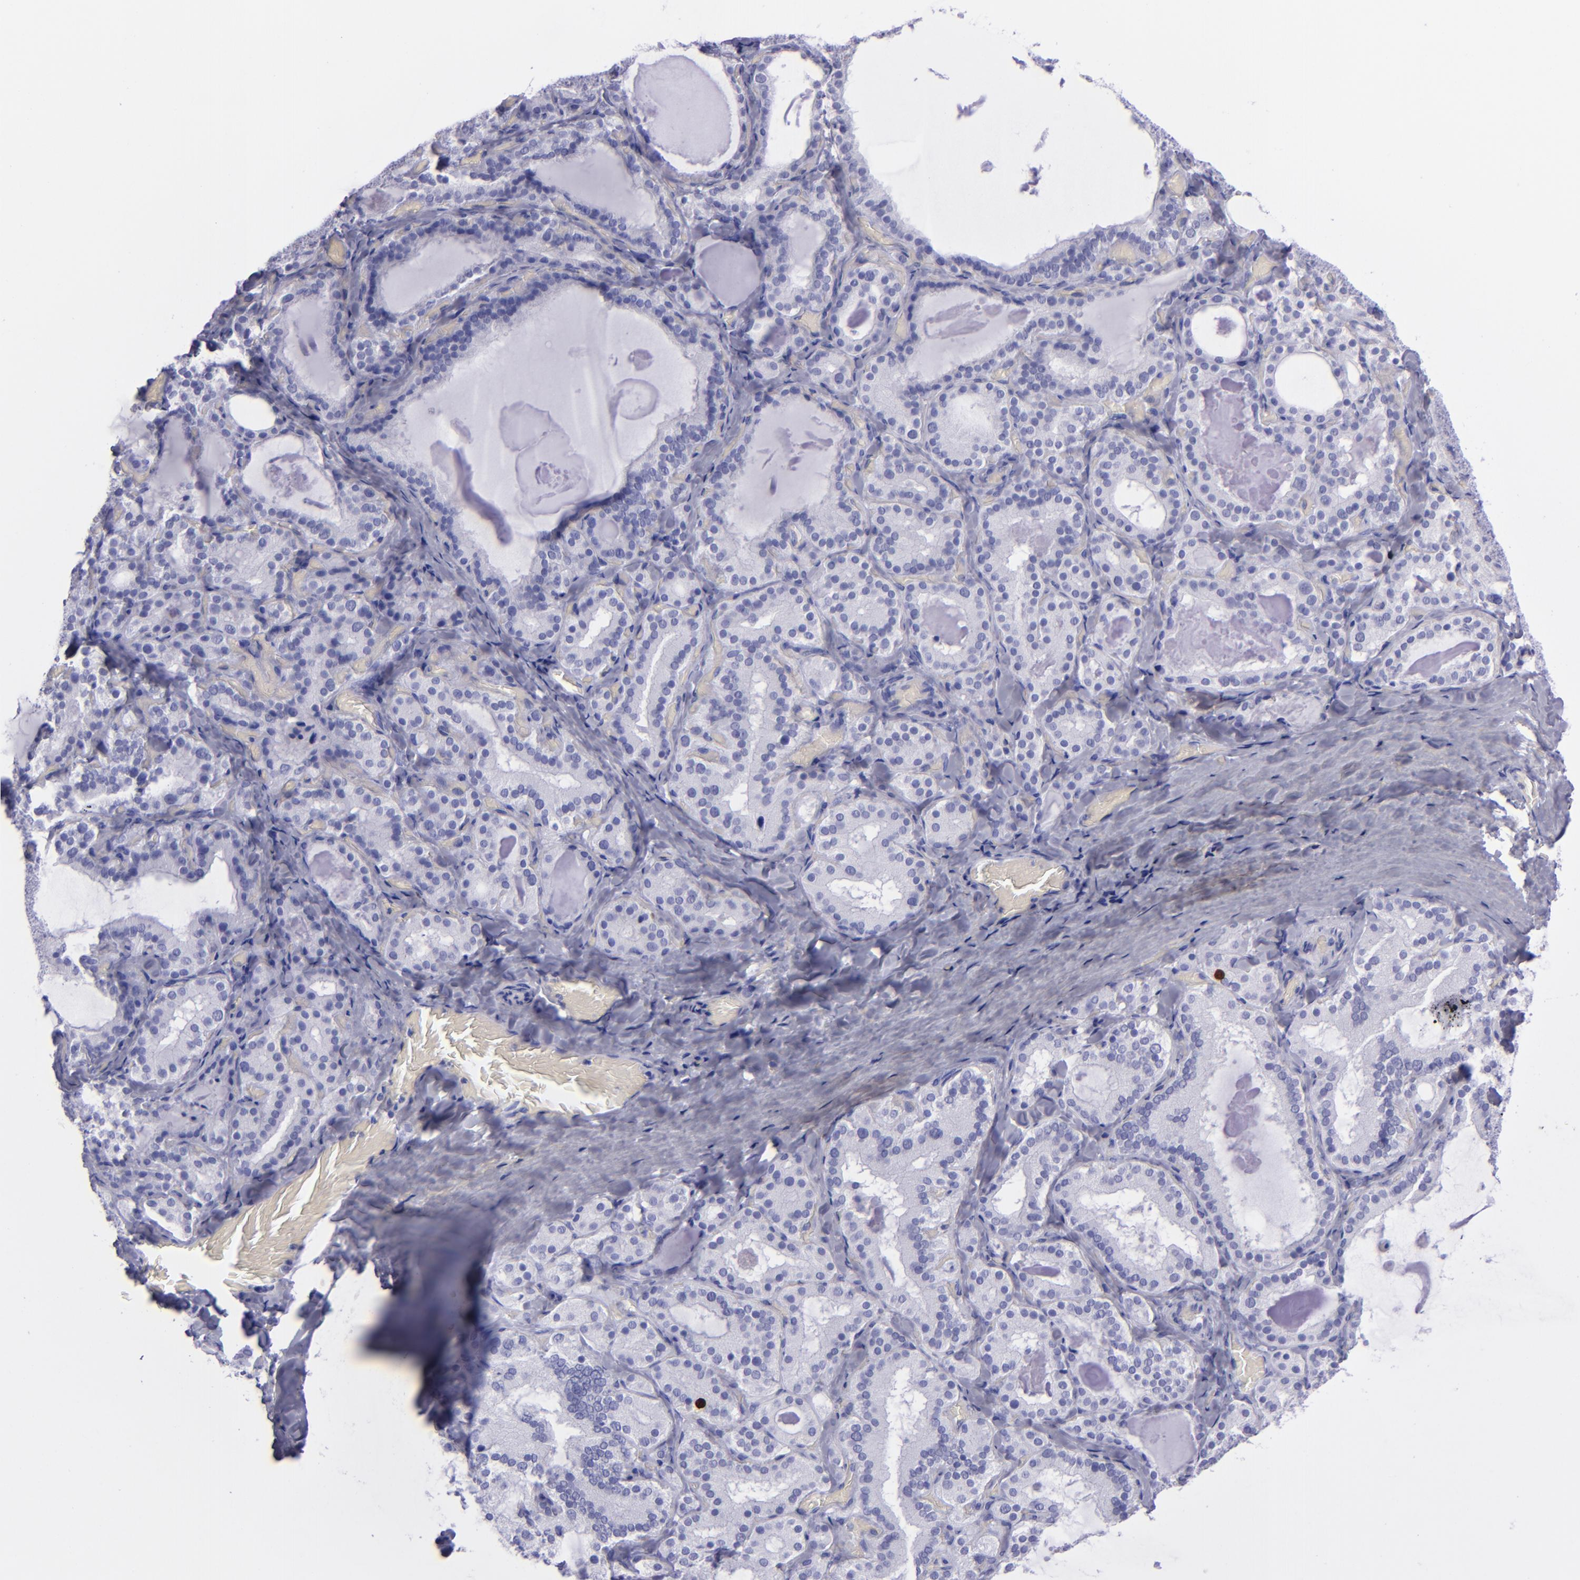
{"staining": {"intensity": "negative", "quantity": "none", "location": "none"}, "tissue": "thyroid gland", "cell_type": "Glandular cells", "image_type": "normal", "snomed": [{"axis": "morphology", "description": "Normal tissue, NOS"}, {"axis": "topography", "description": "Thyroid gland"}], "caption": "Immunohistochemistry (IHC) of unremarkable human thyroid gland exhibits no staining in glandular cells. Brightfield microscopy of immunohistochemistry (IHC) stained with DAB (3,3'-diaminobenzidine) (brown) and hematoxylin (blue), captured at high magnification.", "gene": "TOP2A", "patient": {"sex": "female", "age": 33}}